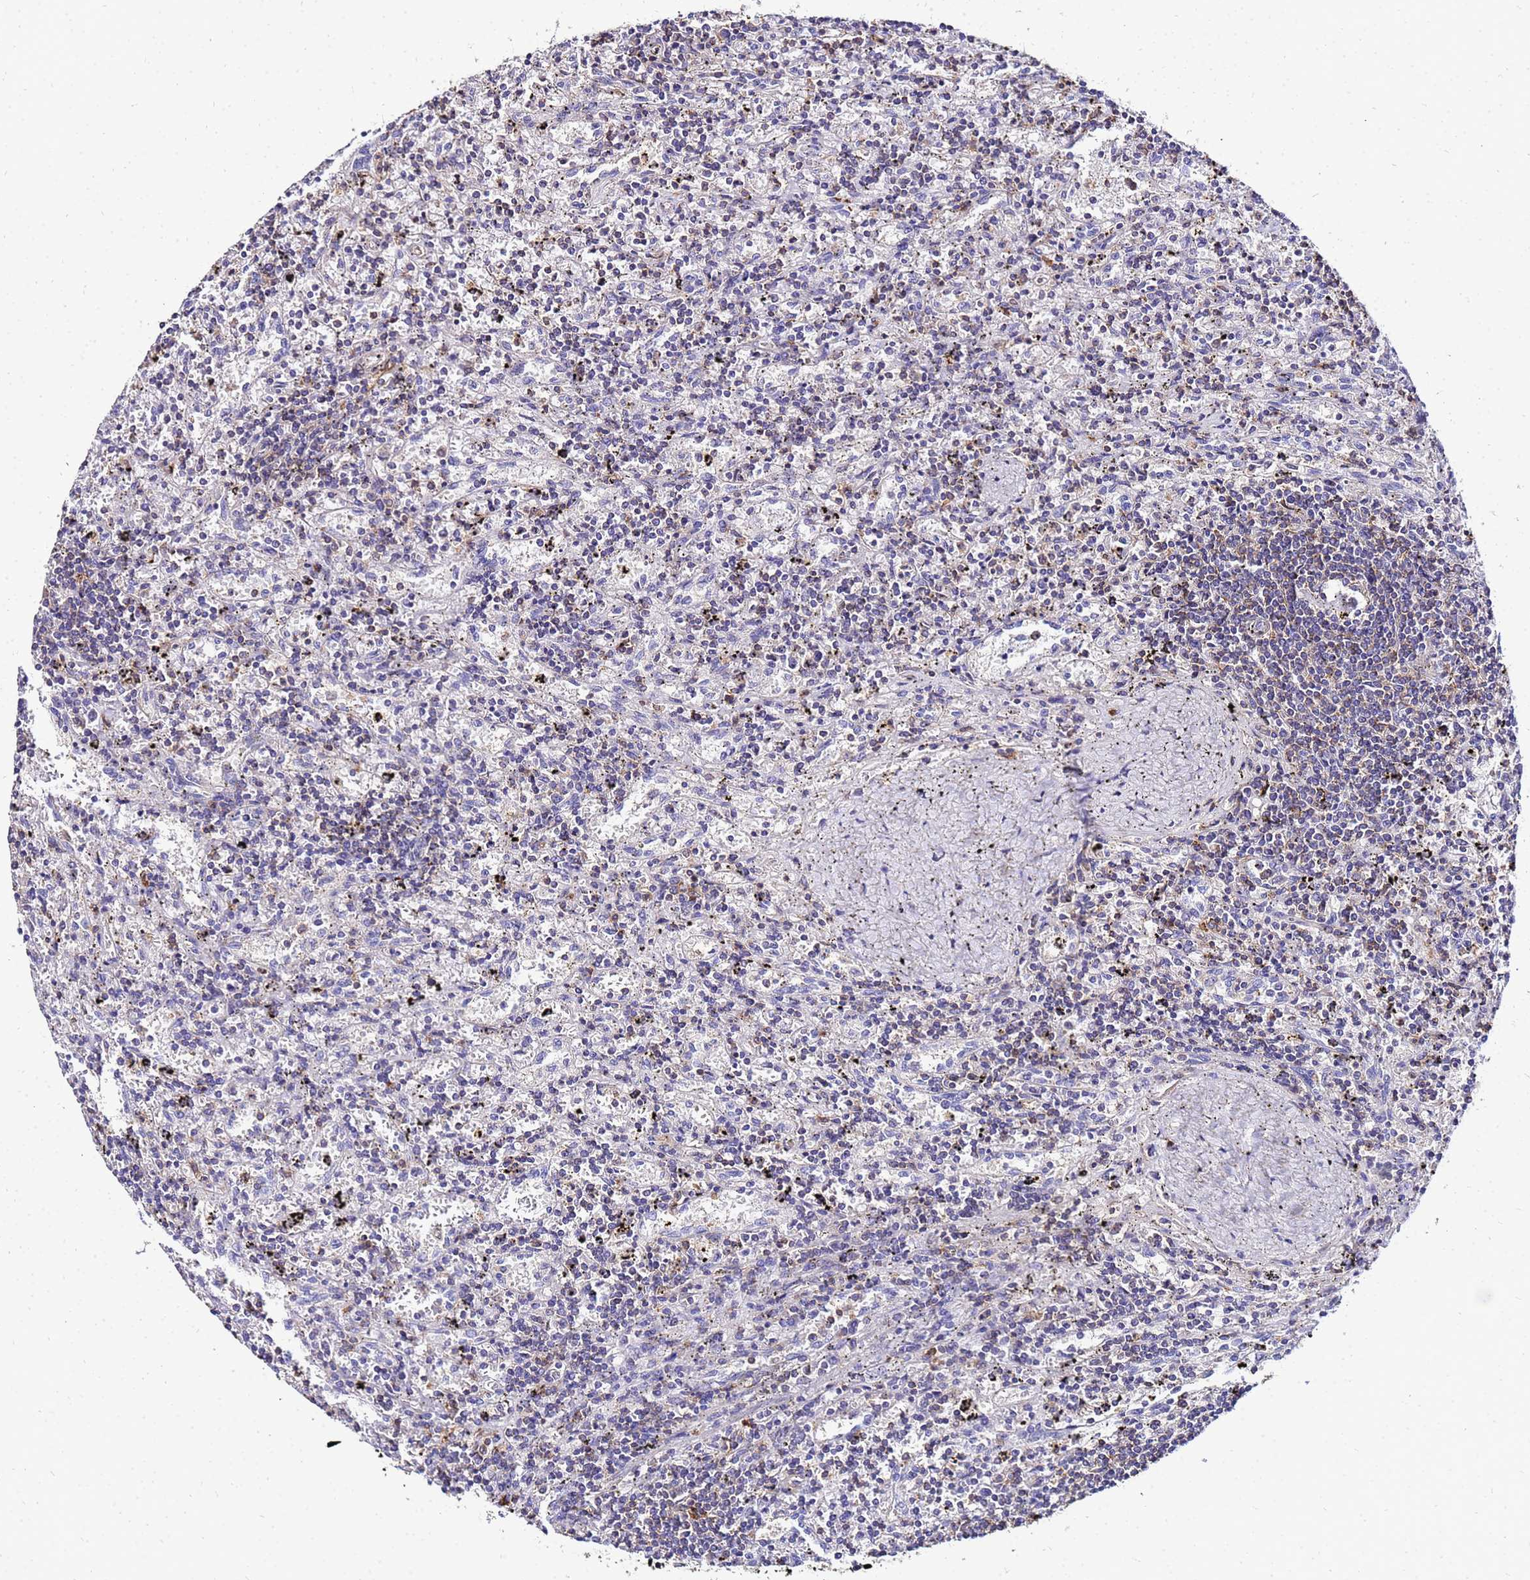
{"staining": {"intensity": "negative", "quantity": "none", "location": "none"}, "tissue": "lymphoma", "cell_type": "Tumor cells", "image_type": "cancer", "snomed": [{"axis": "morphology", "description": "Malignant lymphoma, non-Hodgkin's type, Low grade"}, {"axis": "topography", "description": "Spleen"}], "caption": "Immunohistochemistry of lymphoma demonstrates no staining in tumor cells. (DAB (3,3'-diaminobenzidine) IHC with hematoxylin counter stain).", "gene": "DBNDD2", "patient": {"sex": "male", "age": 76}}